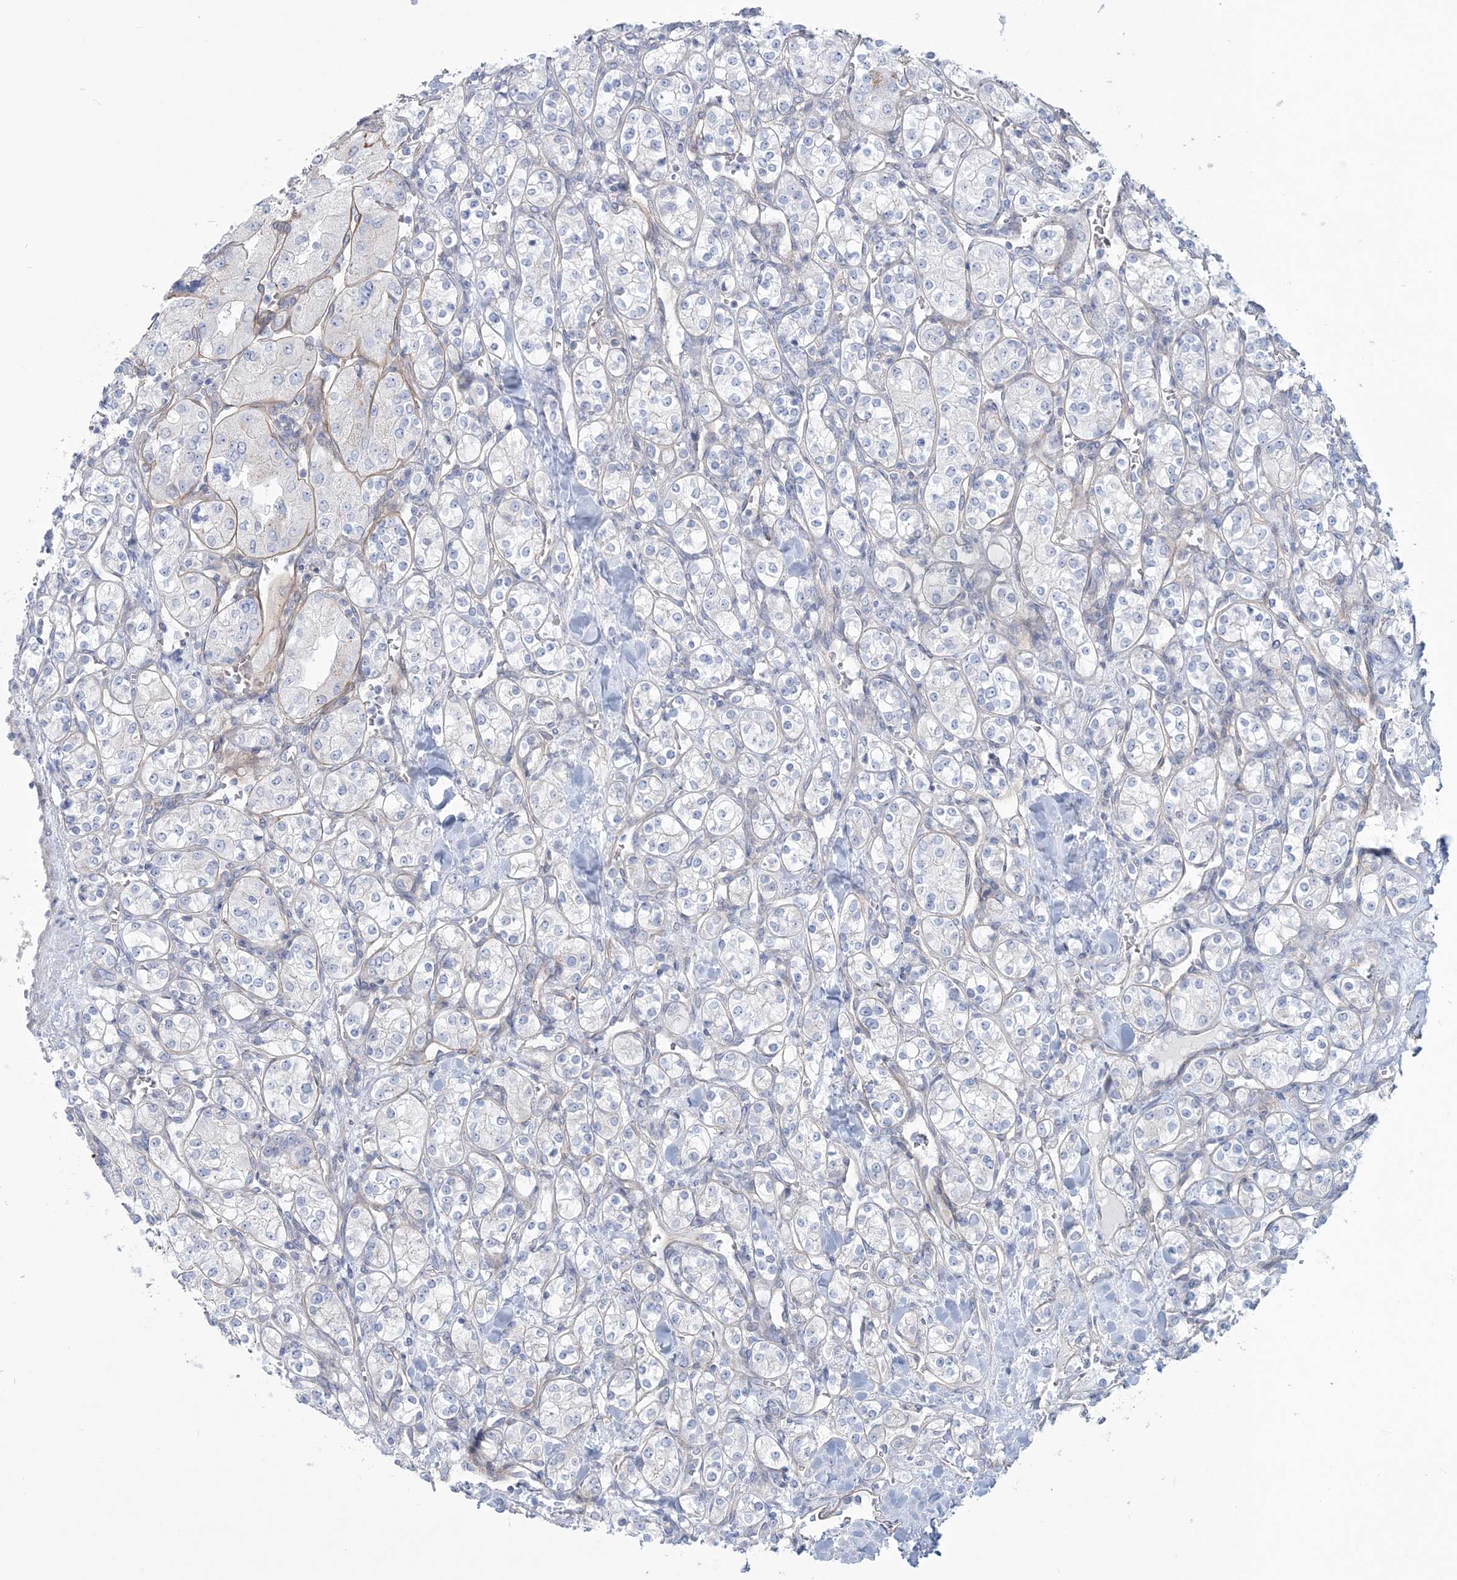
{"staining": {"intensity": "negative", "quantity": "none", "location": "none"}, "tissue": "renal cancer", "cell_type": "Tumor cells", "image_type": "cancer", "snomed": [{"axis": "morphology", "description": "Adenocarcinoma, NOS"}, {"axis": "topography", "description": "Kidney"}], "caption": "Tumor cells show no significant protein expression in renal cancer.", "gene": "ADGB", "patient": {"sex": "male", "age": 77}}